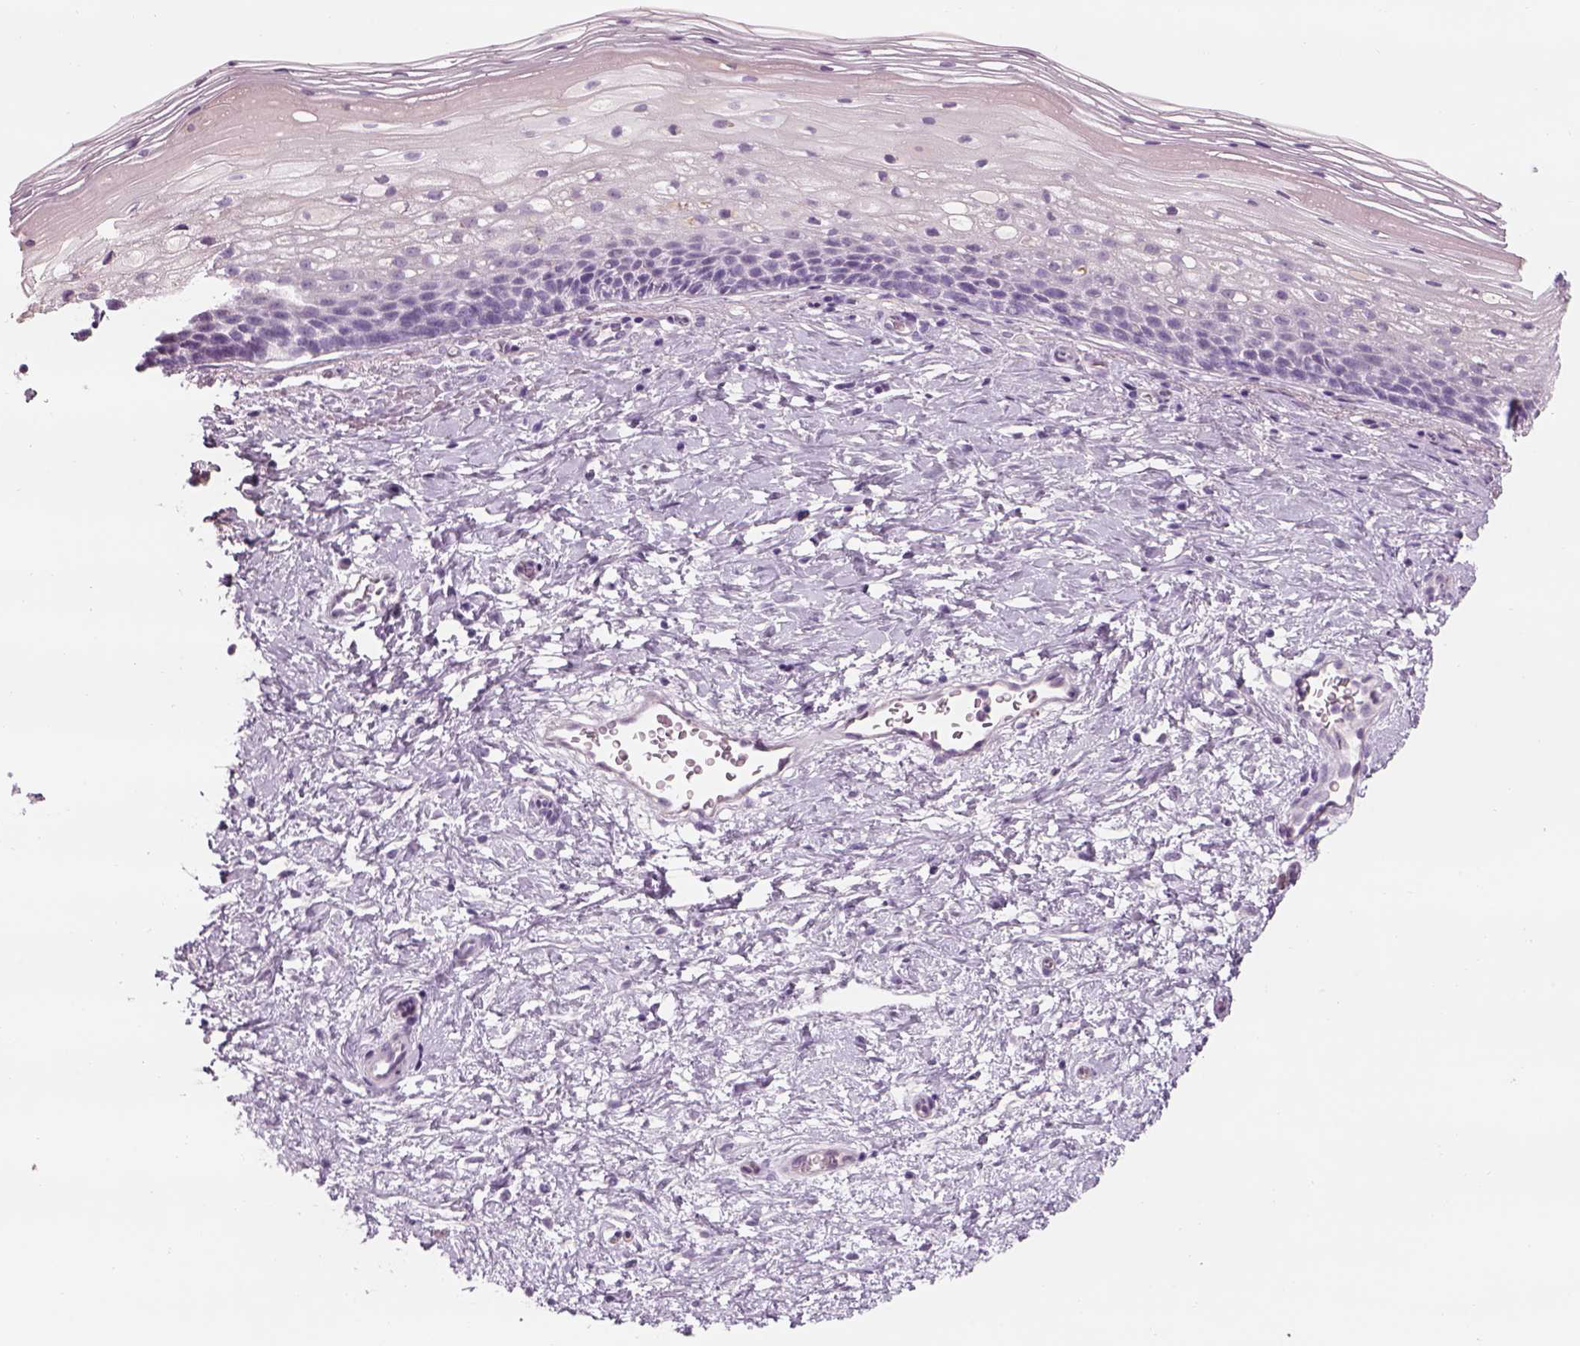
{"staining": {"intensity": "negative", "quantity": "none", "location": "none"}, "tissue": "cervix", "cell_type": "Glandular cells", "image_type": "normal", "snomed": [{"axis": "morphology", "description": "Normal tissue, NOS"}, {"axis": "topography", "description": "Cervix"}], "caption": "Immunohistochemistry image of normal cervix: cervix stained with DAB shows no significant protein positivity in glandular cells. Brightfield microscopy of IHC stained with DAB (brown) and hematoxylin (blue), captured at high magnification.", "gene": "GAS2L2", "patient": {"sex": "female", "age": 34}}